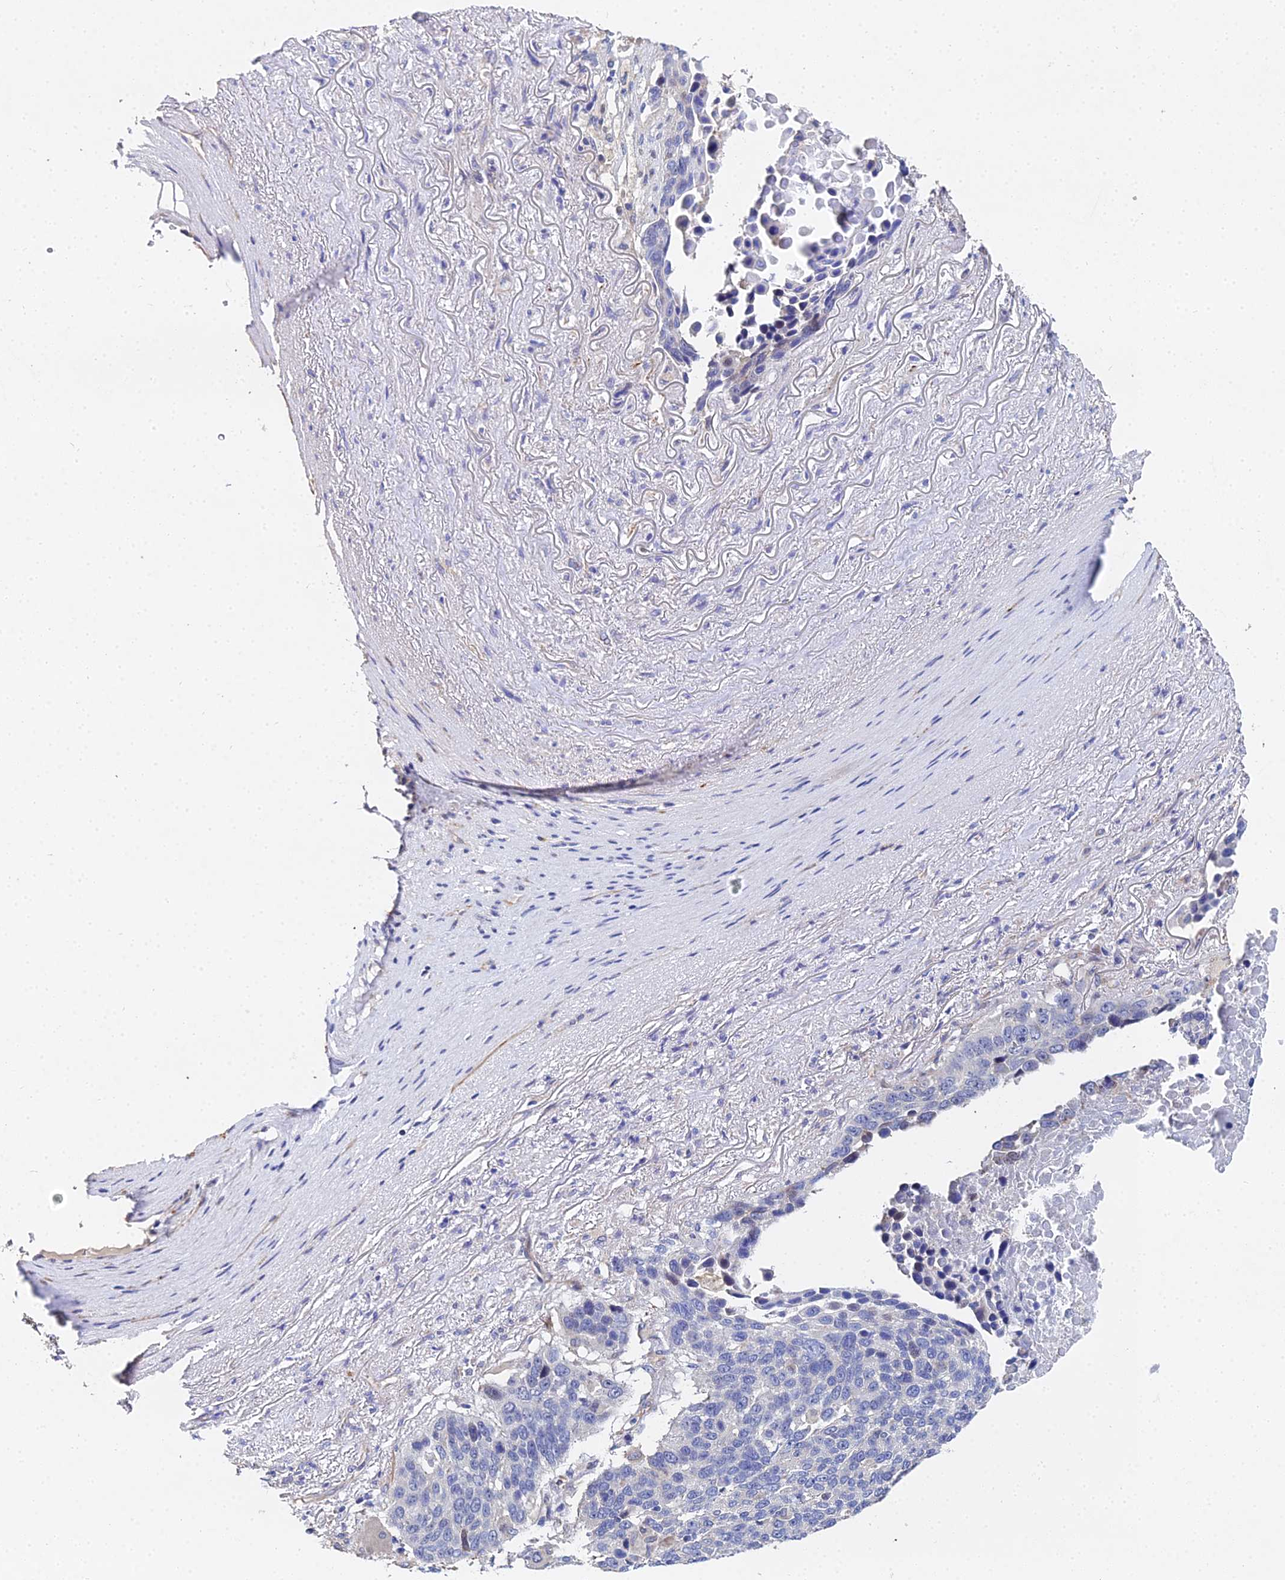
{"staining": {"intensity": "negative", "quantity": "none", "location": "none"}, "tissue": "lung cancer", "cell_type": "Tumor cells", "image_type": "cancer", "snomed": [{"axis": "morphology", "description": "Normal tissue, NOS"}, {"axis": "morphology", "description": "Squamous cell carcinoma, NOS"}, {"axis": "topography", "description": "Lymph node"}, {"axis": "topography", "description": "Lung"}], "caption": "IHC histopathology image of human lung cancer (squamous cell carcinoma) stained for a protein (brown), which exhibits no expression in tumor cells.", "gene": "ENSG00000268674", "patient": {"sex": "male", "age": 66}}